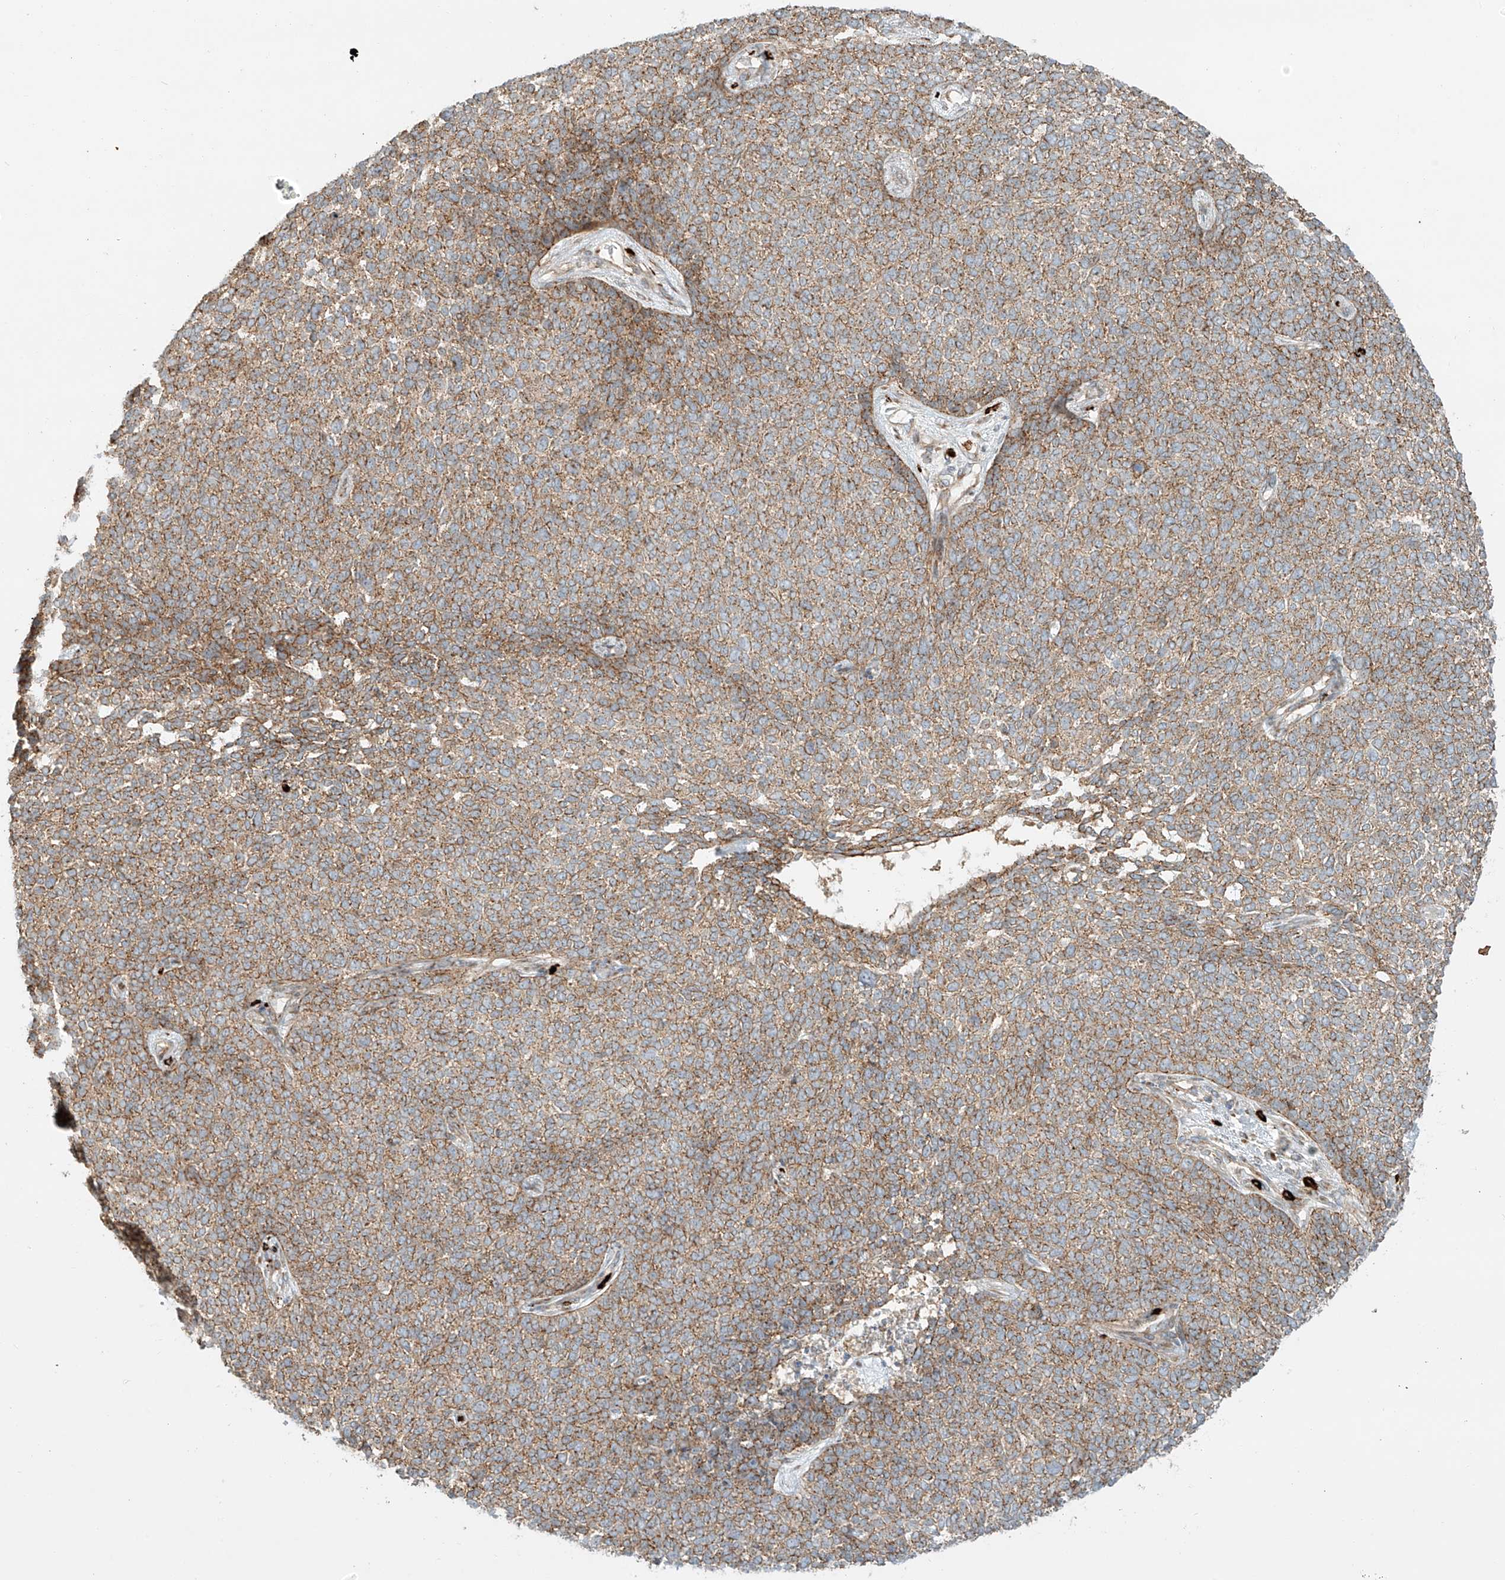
{"staining": {"intensity": "moderate", "quantity": ">75%", "location": "cytoplasmic/membranous"}, "tissue": "skin cancer", "cell_type": "Tumor cells", "image_type": "cancer", "snomed": [{"axis": "morphology", "description": "Basal cell carcinoma"}, {"axis": "topography", "description": "Skin"}], "caption": "Immunohistochemistry (IHC) micrograph of basal cell carcinoma (skin) stained for a protein (brown), which shows medium levels of moderate cytoplasmic/membranous expression in about >75% of tumor cells.", "gene": "ZNF287", "patient": {"sex": "female", "age": 84}}